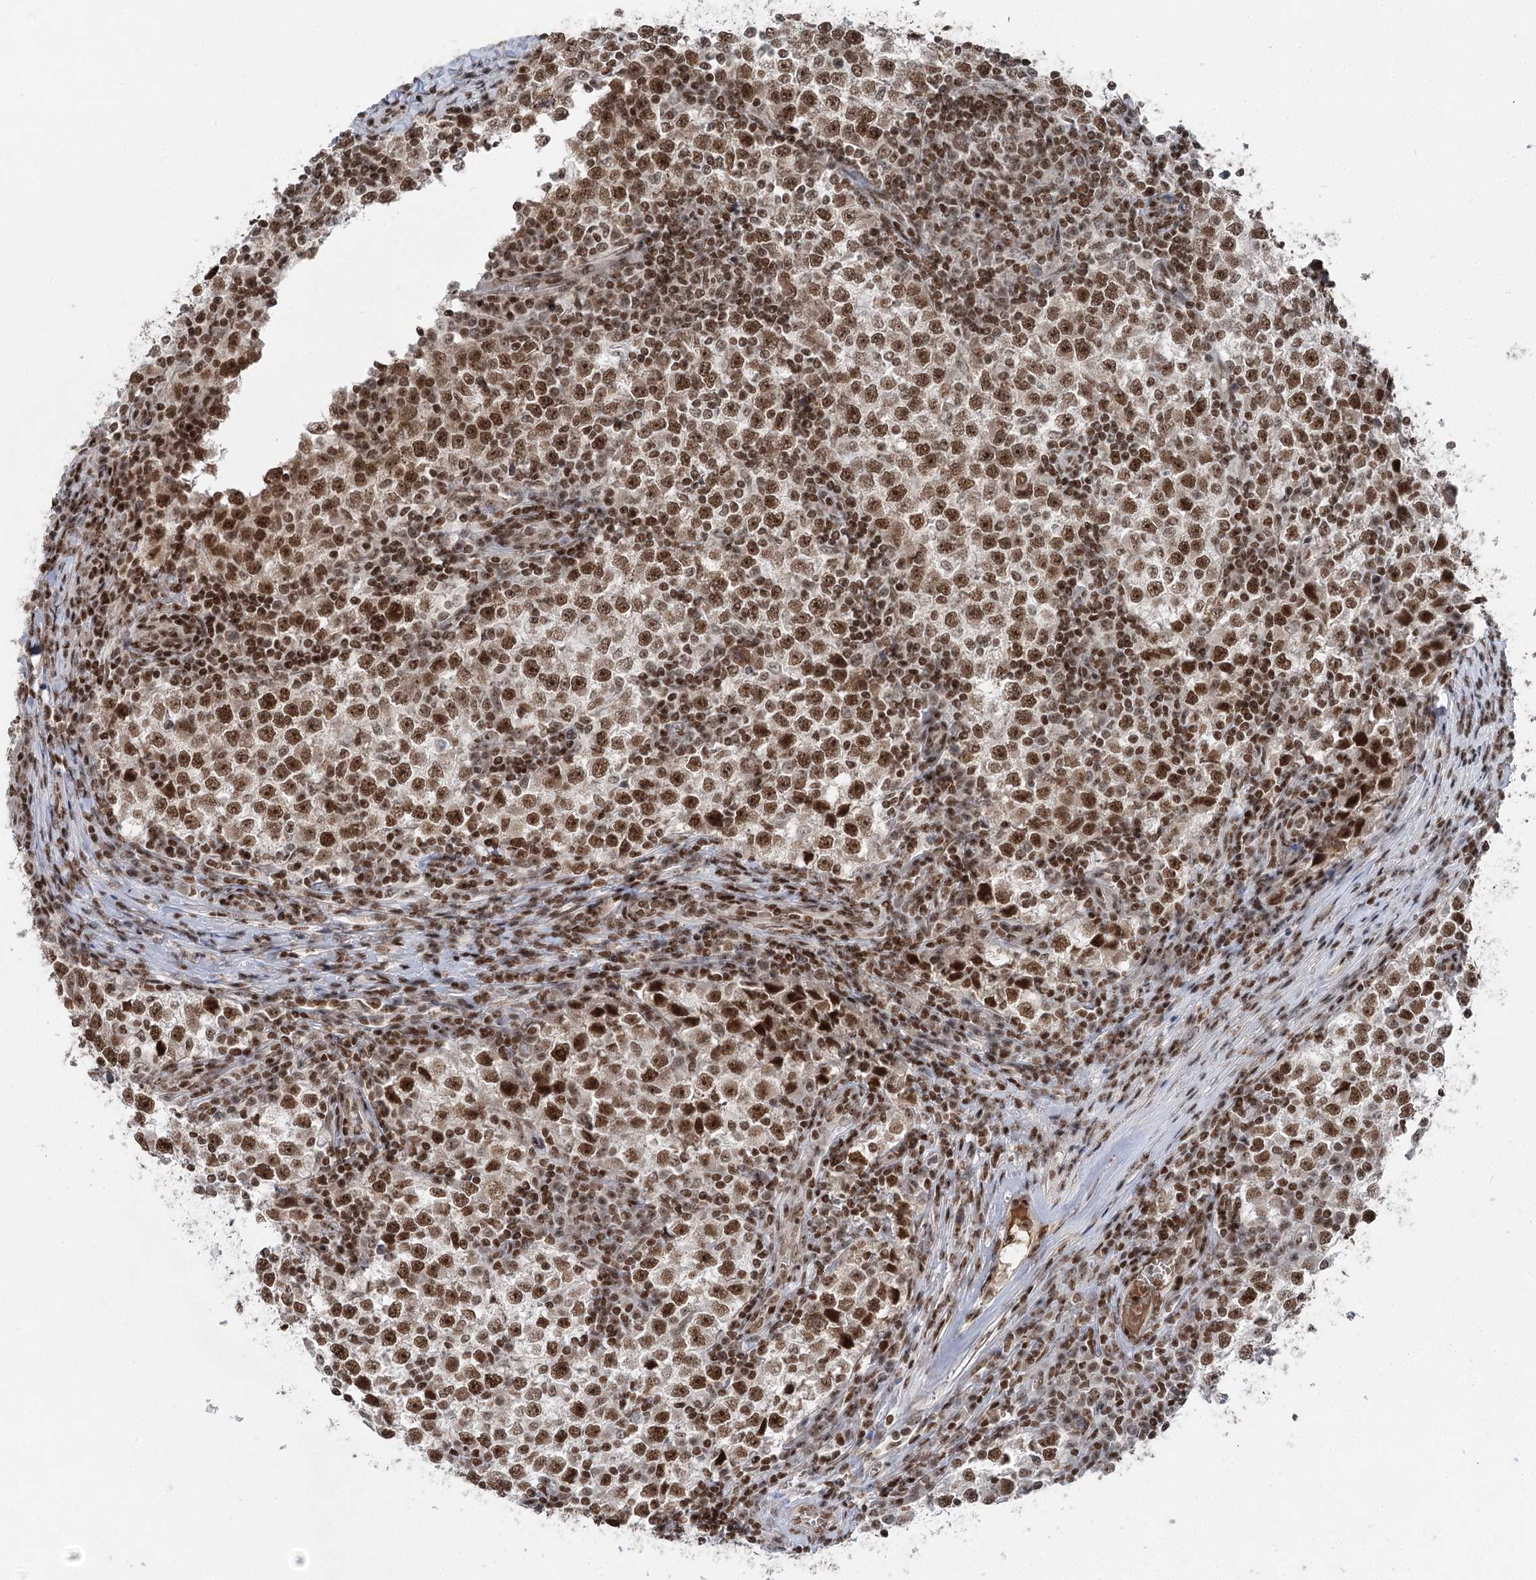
{"staining": {"intensity": "strong", "quantity": ">75%", "location": "nuclear"}, "tissue": "testis cancer", "cell_type": "Tumor cells", "image_type": "cancer", "snomed": [{"axis": "morphology", "description": "Seminoma, NOS"}, {"axis": "topography", "description": "Testis"}], "caption": "Seminoma (testis) stained with a protein marker demonstrates strong staining in tumor cells.", "gene": "CGGBP1", "patient": {"sex": "male", "age": 65}}